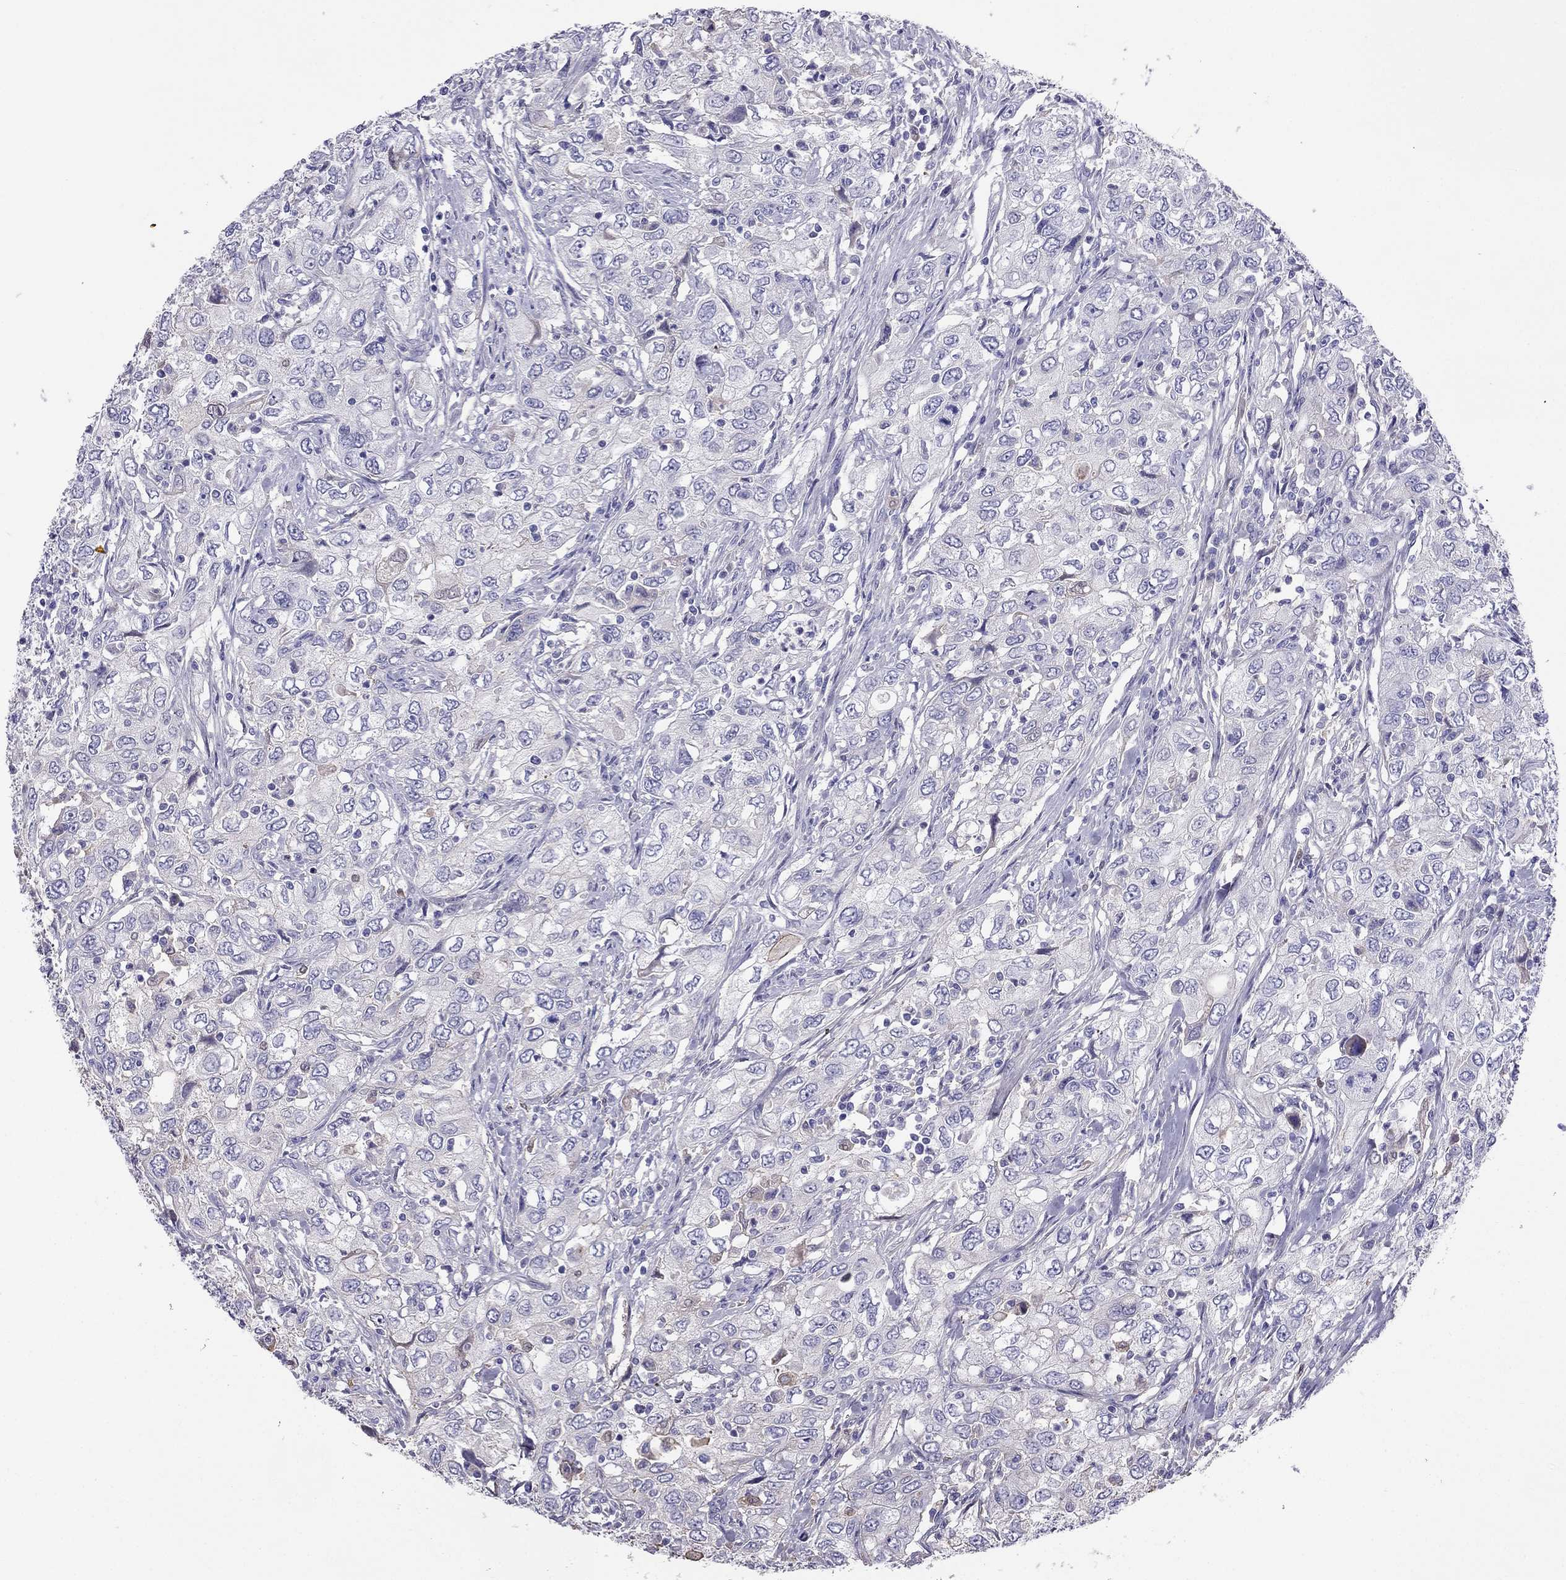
{"staining": {"intensity": "negative", "quantity": "none", "location": "none"}, "tissue": "urothelial cancer", "cell_type": "Tumor cells", "image_type": "cancer", "snomed": [{"axis": "morphology", "description": "Urothelial carcinoma, High grade"}, {"axis": "topography", "description": "Urinary bladder"}], "caption": "Immunohistochemical staining of human urothelial cancer shows no significant positivity in tumor cells.", "gene": "TBC1D21", "patient": {"sex": "male", "age": 76}}